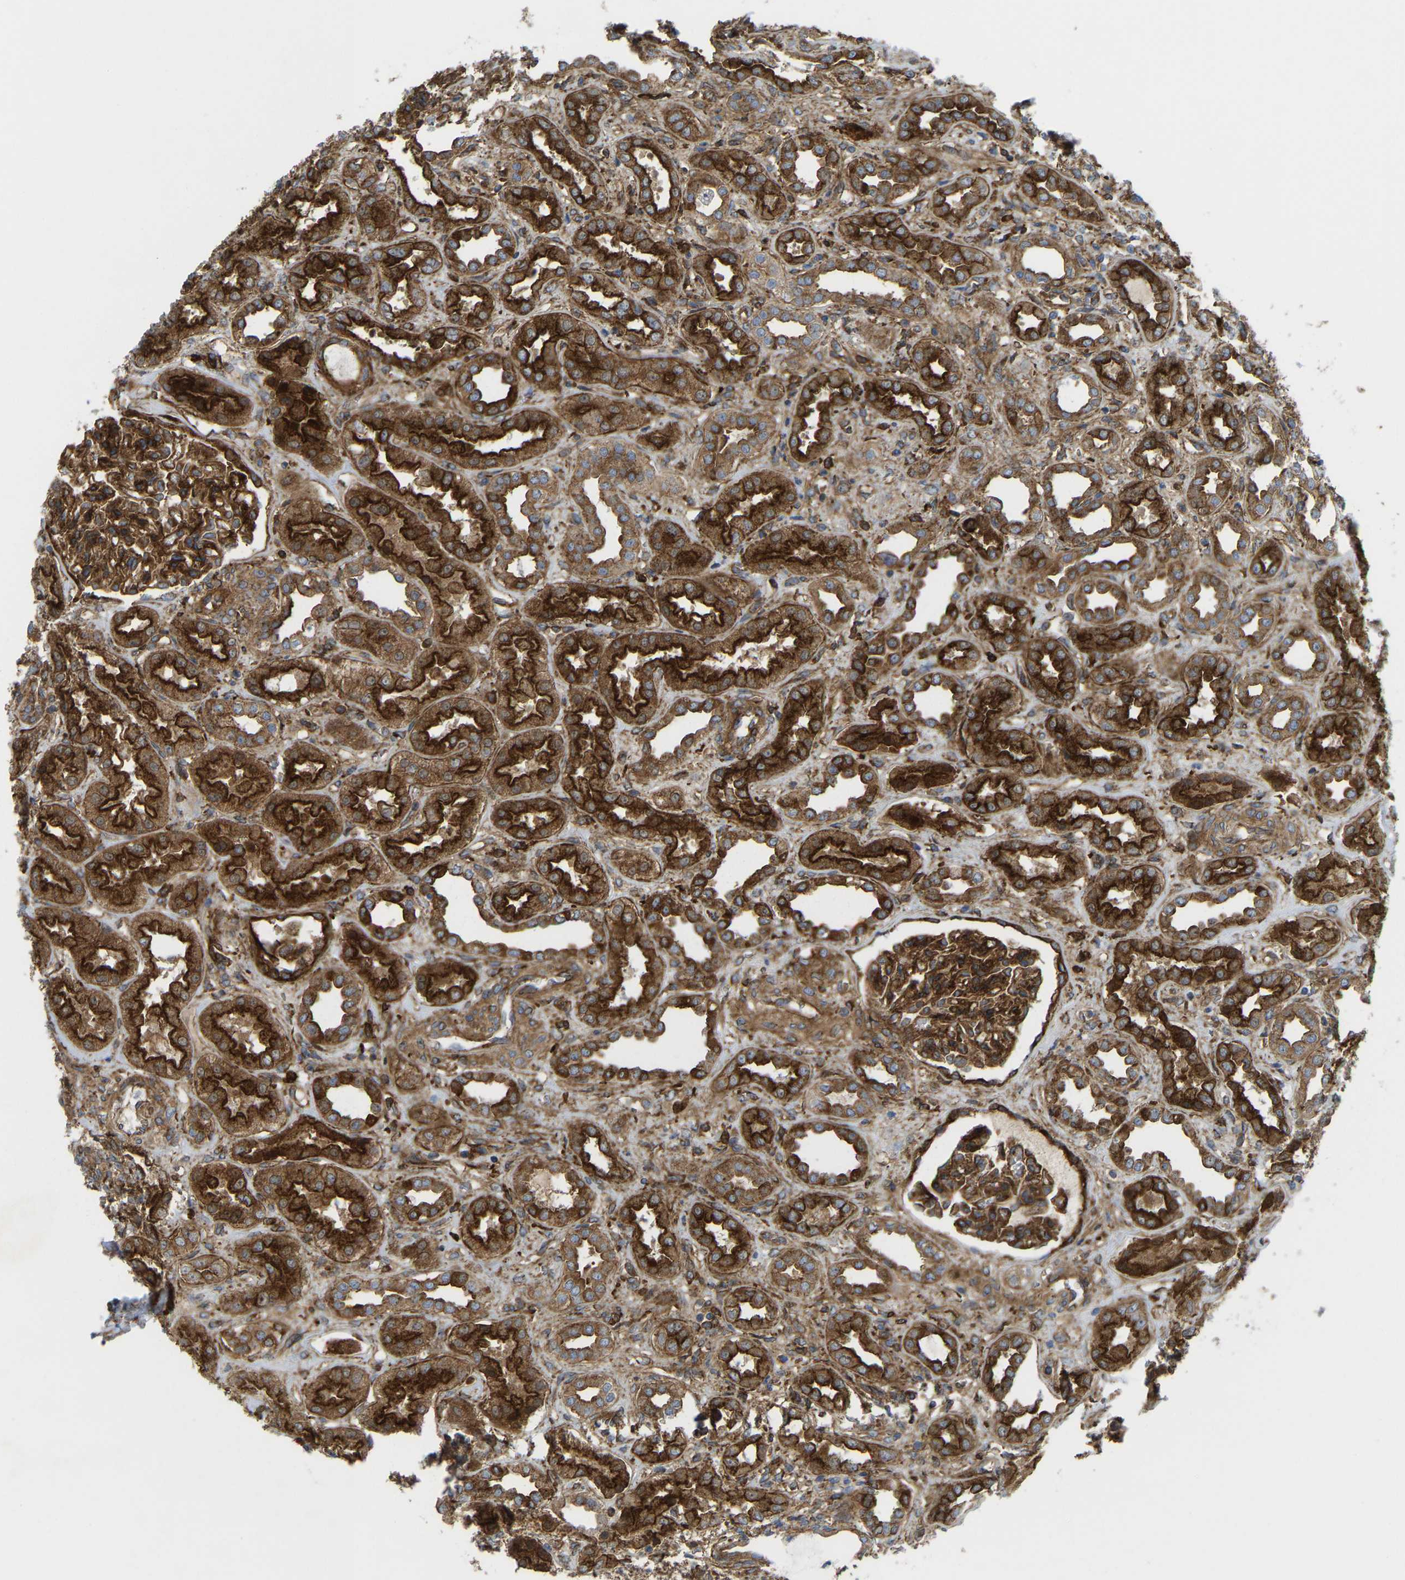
{"staining": {"intensity": "strong", "quantity": ">75%", "location": "cytoplasmic/membranous"}, "tissue": "kidney", "cell_type": "Cells in glomeruli", "image_type": "normal", "snomed": [{"axis": "morphology", "description": "Normal tissue, NOS"}, {"axis": "topography", "description": "Kidney"}], "caption": "IHC (DAB (3,3'-diaminobenzidine)) staining of normal human kidney reveals strong cytoplasmic/membranous protein staining in about >75% of cells in glomeruli. The staining is performed using DAB brown chromogen to label protein expression. The nuclei are counter-stained blue using hematoxylin.", "gene": "PICALM", "patient": {"sex": "male", "age": 59}}